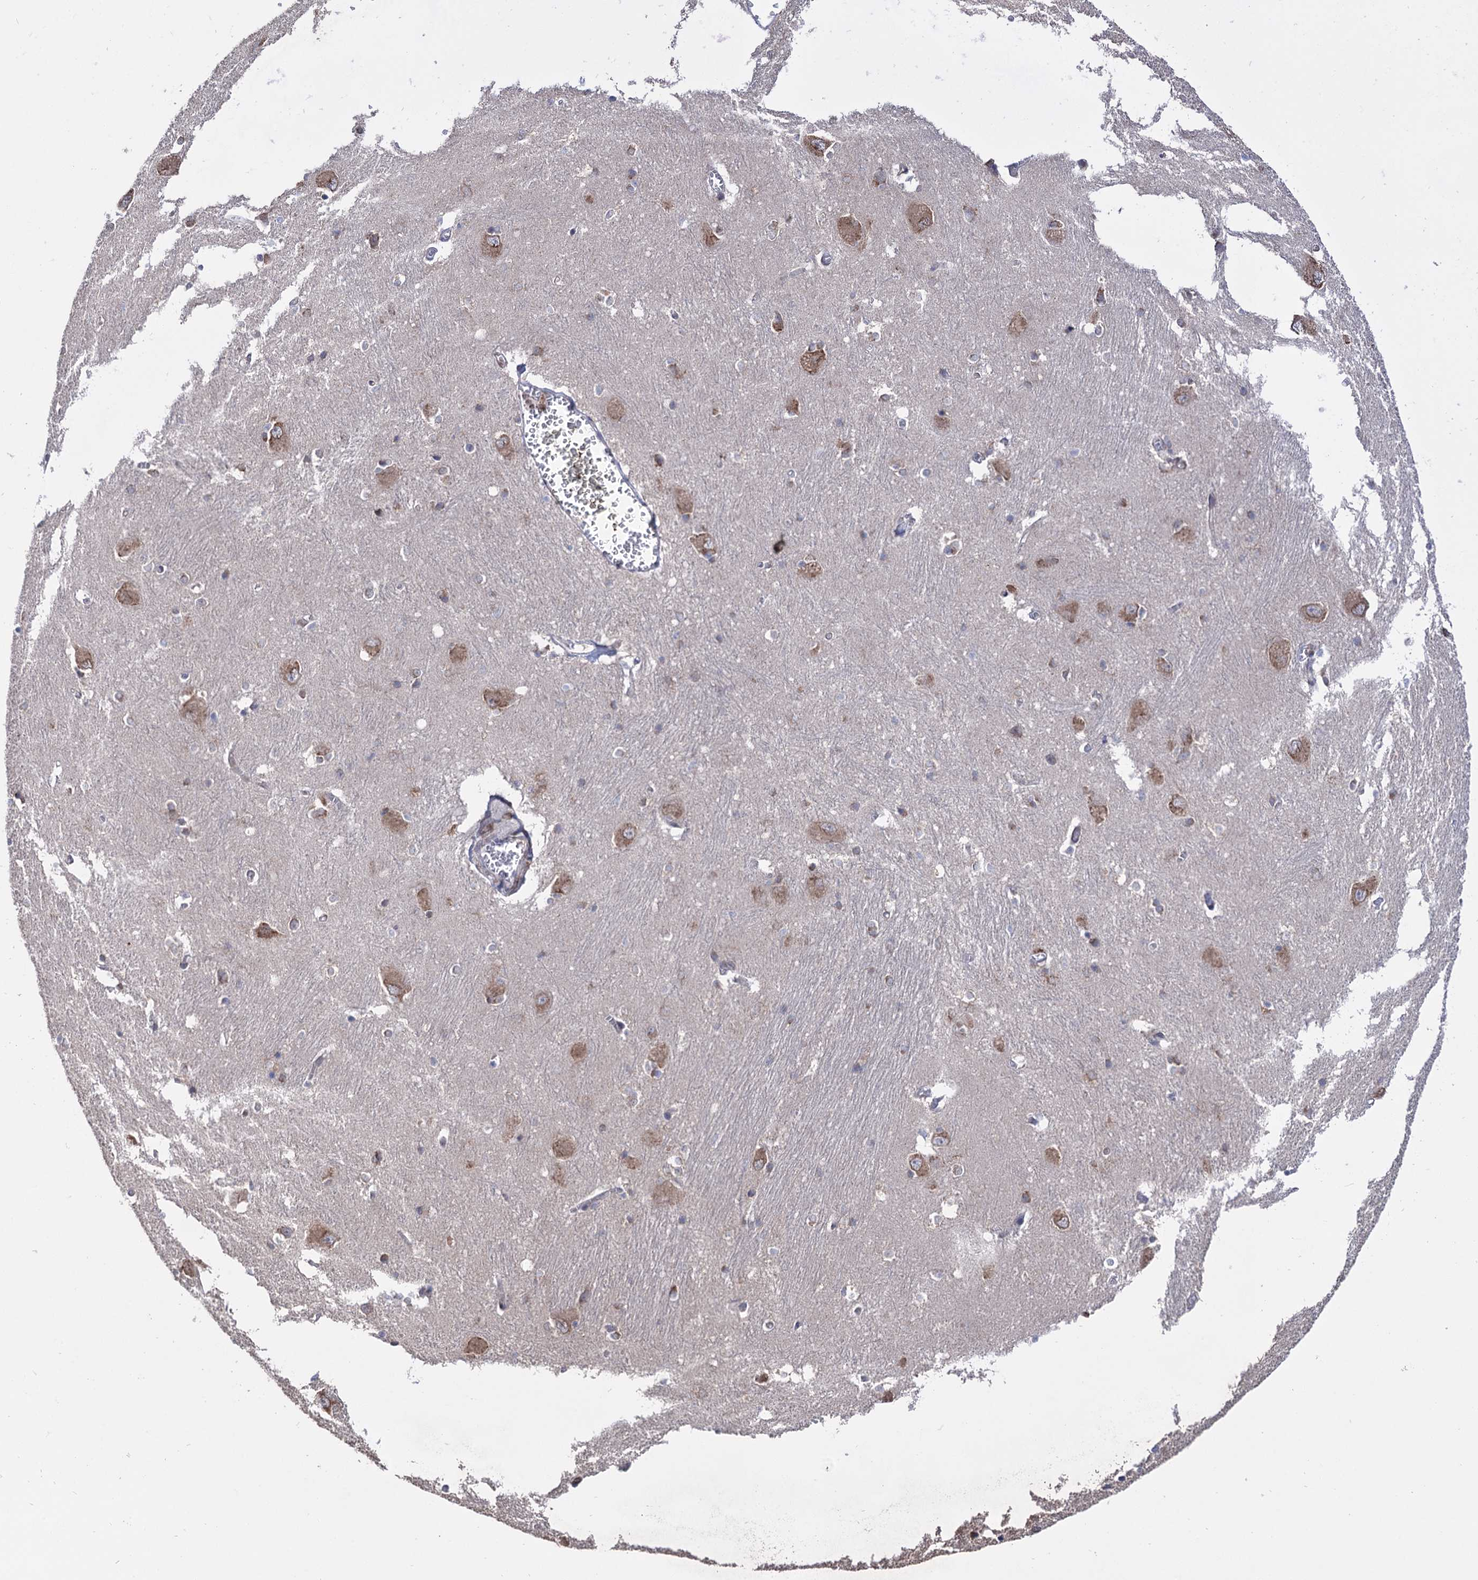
{"staining": {"intensity": "moderate", "quantity": "<25%", "location": "cytoplasmic/membranous"}, "tissue": "caudate", "cell_type": "Glial cells", "image_type": "normal", "snomed": [{"axis": "morphology", "description": "Normal tissue, NOS"}, {"axis": "topography", "description": "Lateral ventricle wall"}], "caption": "Moderate cytoplasmic/membranous positivity for a protein is appreciated in approximately <25% of glial cells of benign caudate using immunohistochemistry (IHC).", "gene": "CDAN1", "patient": {"sex": "male", "age": 37}}